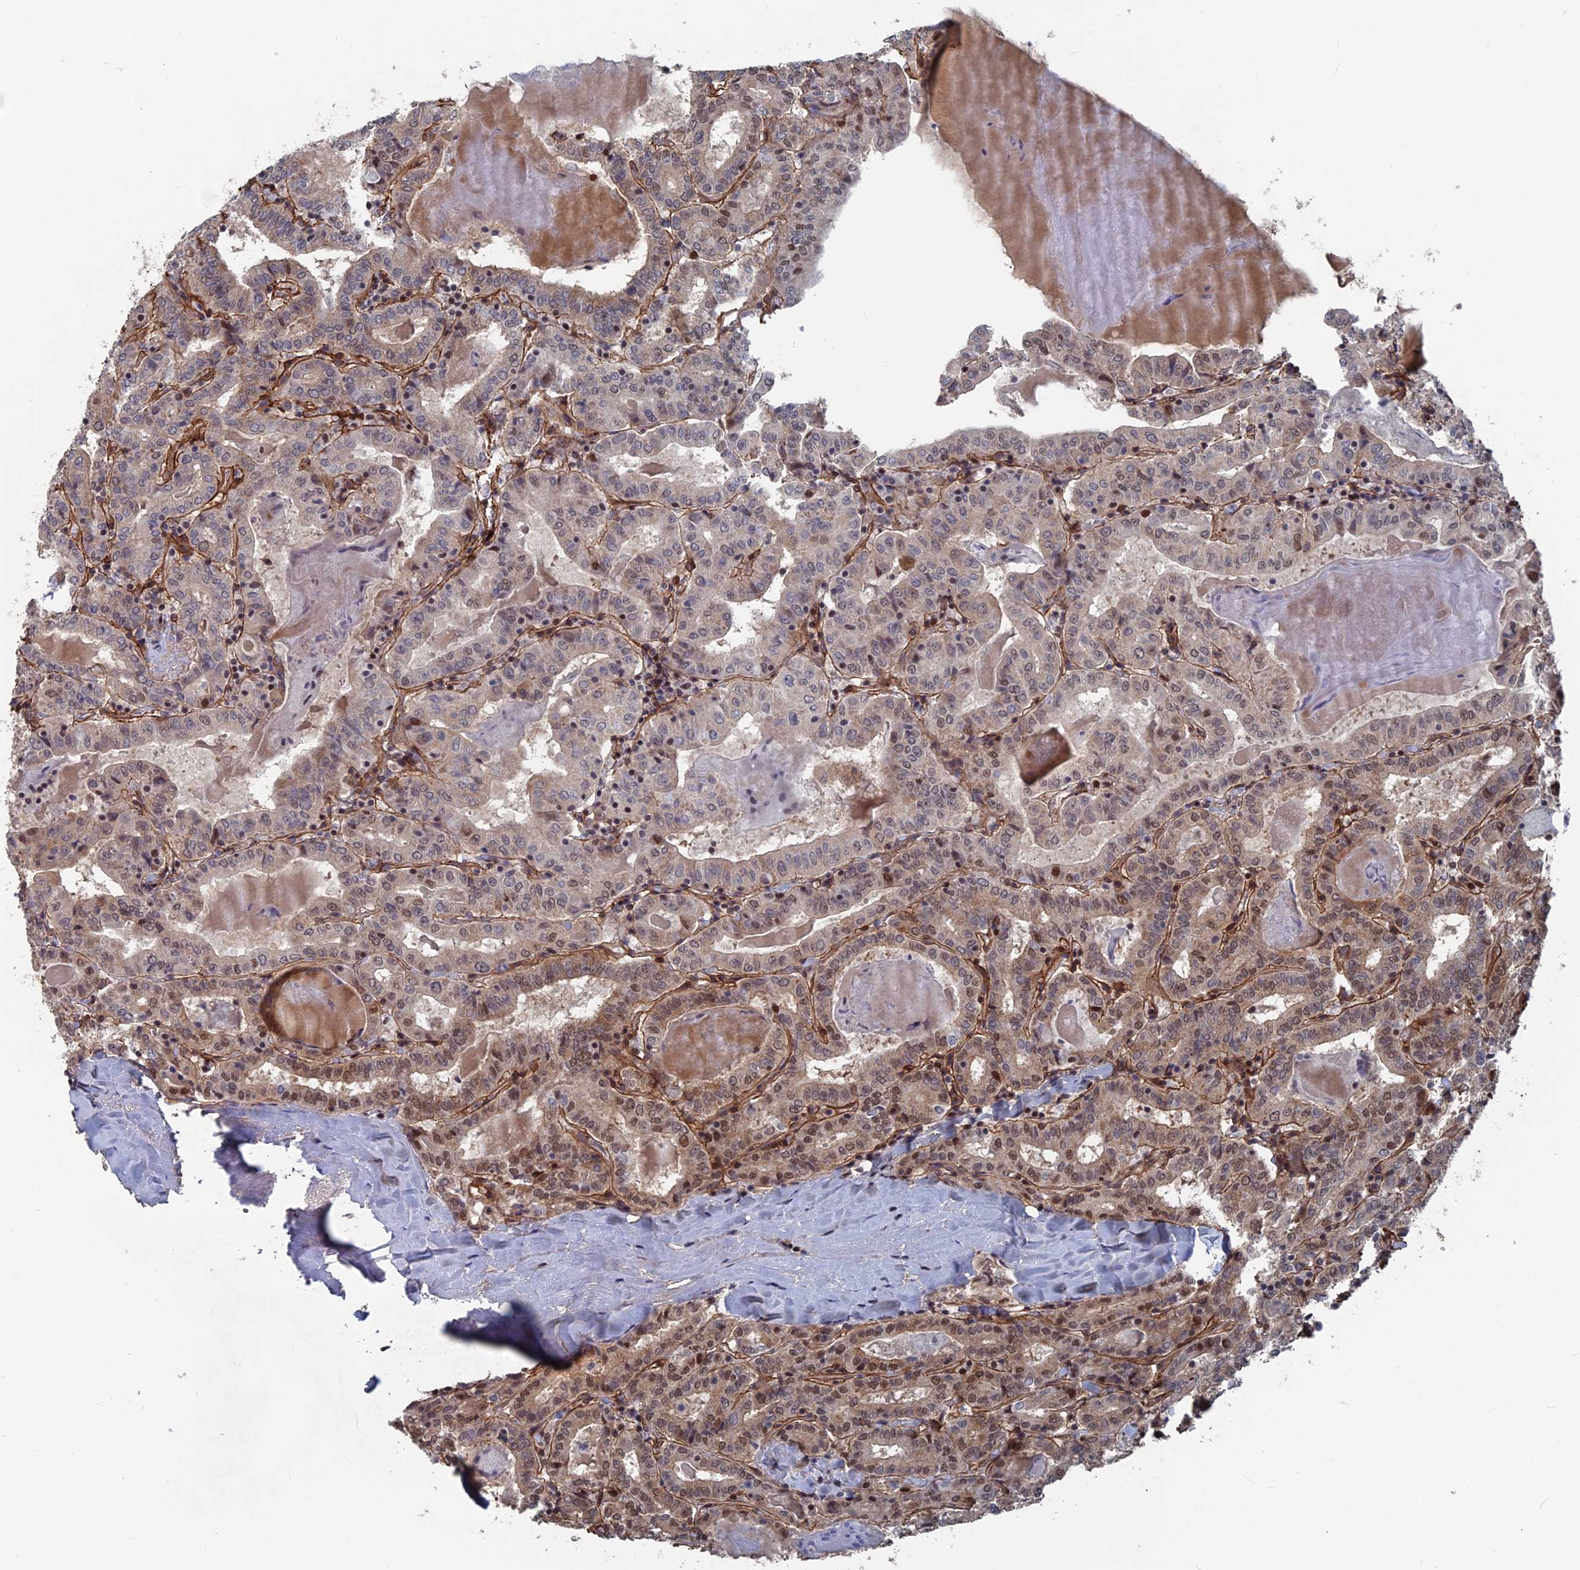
{"staining": {"intensity": "moderate", "quantity": "25%-75%", "location": "cytoplasmic/membranous,nuclear"}, "tissue": "thyroid cancer", "cell_type": "Tumor cells", "image_type": "cancer", "snomed": [{"axis": "morphology", "description": "Papillary adenocarcinoma, NOS"}, {"axis": "topography", "description": "Thyroid gland"}], "caption": "High-power microscopy captured an immunohistochemistry photomicrograph of thyroid cancer, revealing moderate cytoplasmic/membranous and nuclear expression in approximately 25%-75% of tumor cells. (Brightfield microscopy of DAB IHC at high magnification).", "gene": "SH3D21", "patient": {"sex": "female", "age": 72}}